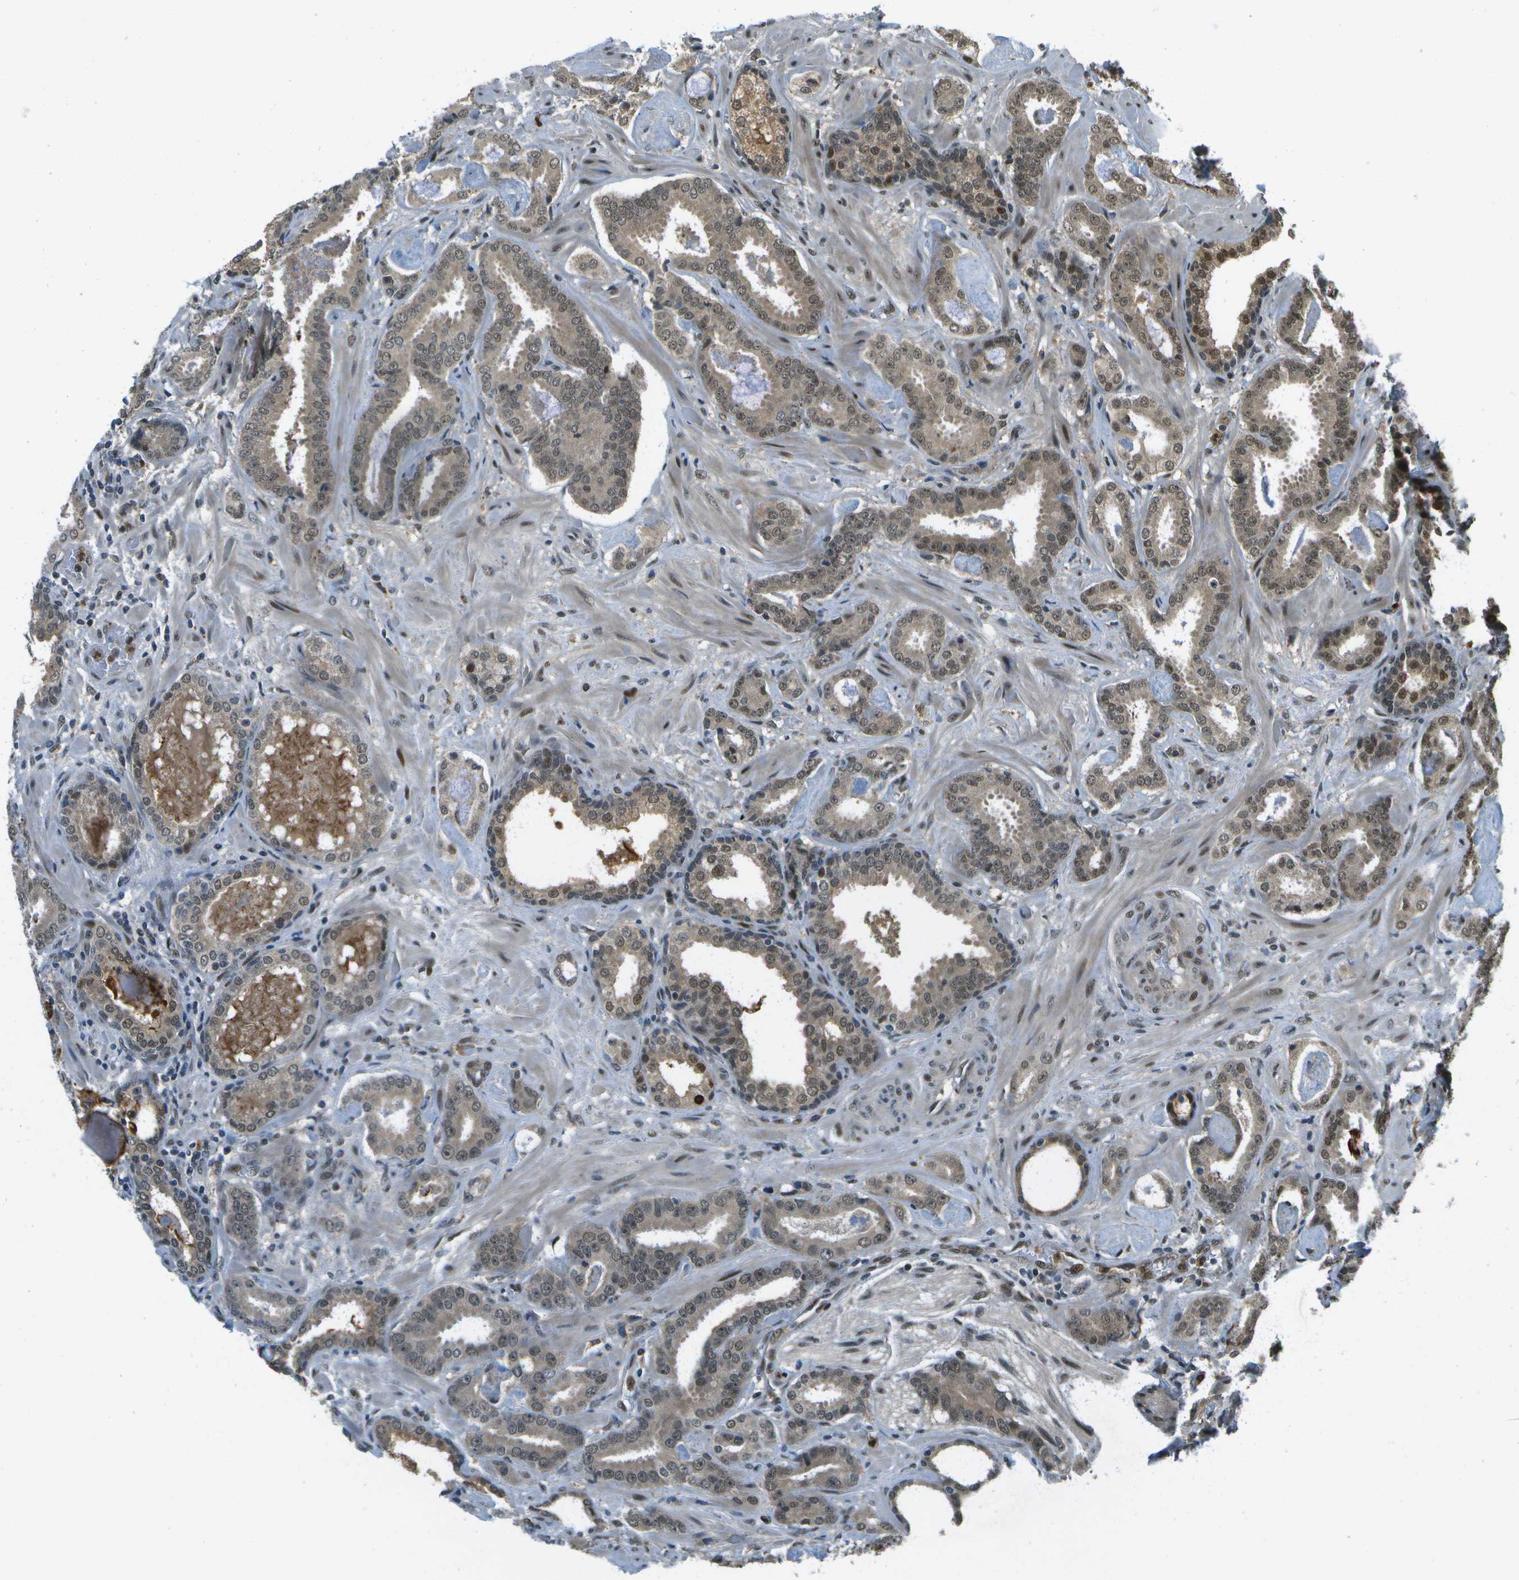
{"staining": {"intensity": "strong", "quantity": "25%-75%", "location": "cytoplasmic/membranous,nuclear"}, "tissue": "prostate cancer", "cell_type": "Tumor cells", "image_type": "cancer", "snomed": [{"axis": "morphology", "description": "Adenocarcinoma, Low grade"}, {"axis": "topography", "description": "Prostate"}], "caption": "This is an image of immunohistochemistry (IHC) staining of prostate cancer (low-grade adenocarcinoma), which shows strong expression in the cytoplasmic/membranous and nuclear of tumor cells.", "gene": "GANC", "patient": {"sex": "male", "age": 53}}